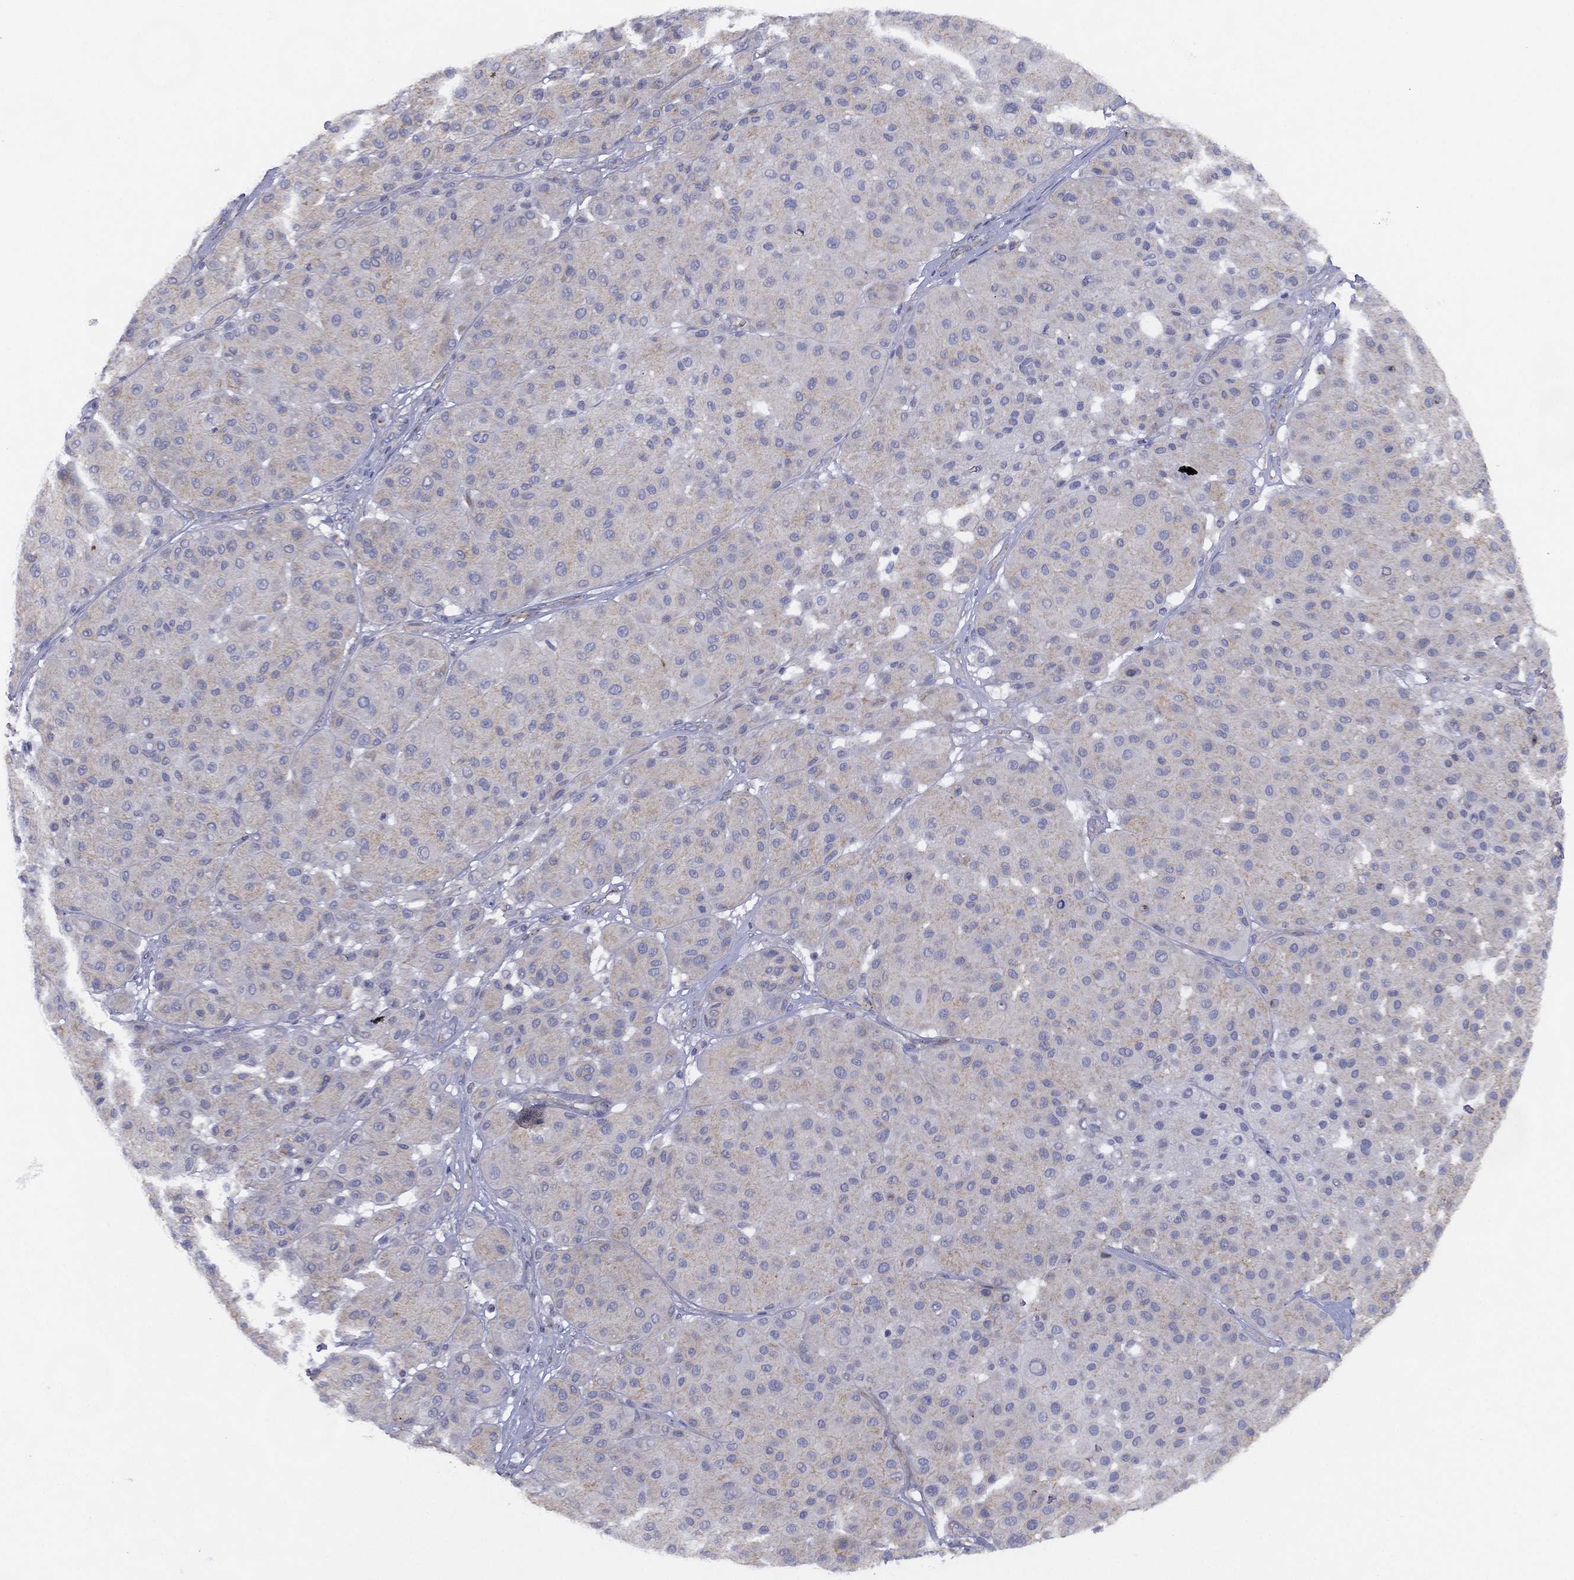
{"staining": {"intensity": "negative", "quantity": "none", "location": "none"}, "tissue": "melanoma", "cell_type": "Tumor cells", "image_type": "cancer", "snomed": [{"axis": "morphology", "description": "Malignant melanoma, Metastatic site"}, {"axis": "topography", "description": "Smooth muscle"}], "caption": "Image shows no protein expression in tumor cells of melanoma tissue.", "gene": "ZNF223", "patient": {"sex": "male", "age": 41}}